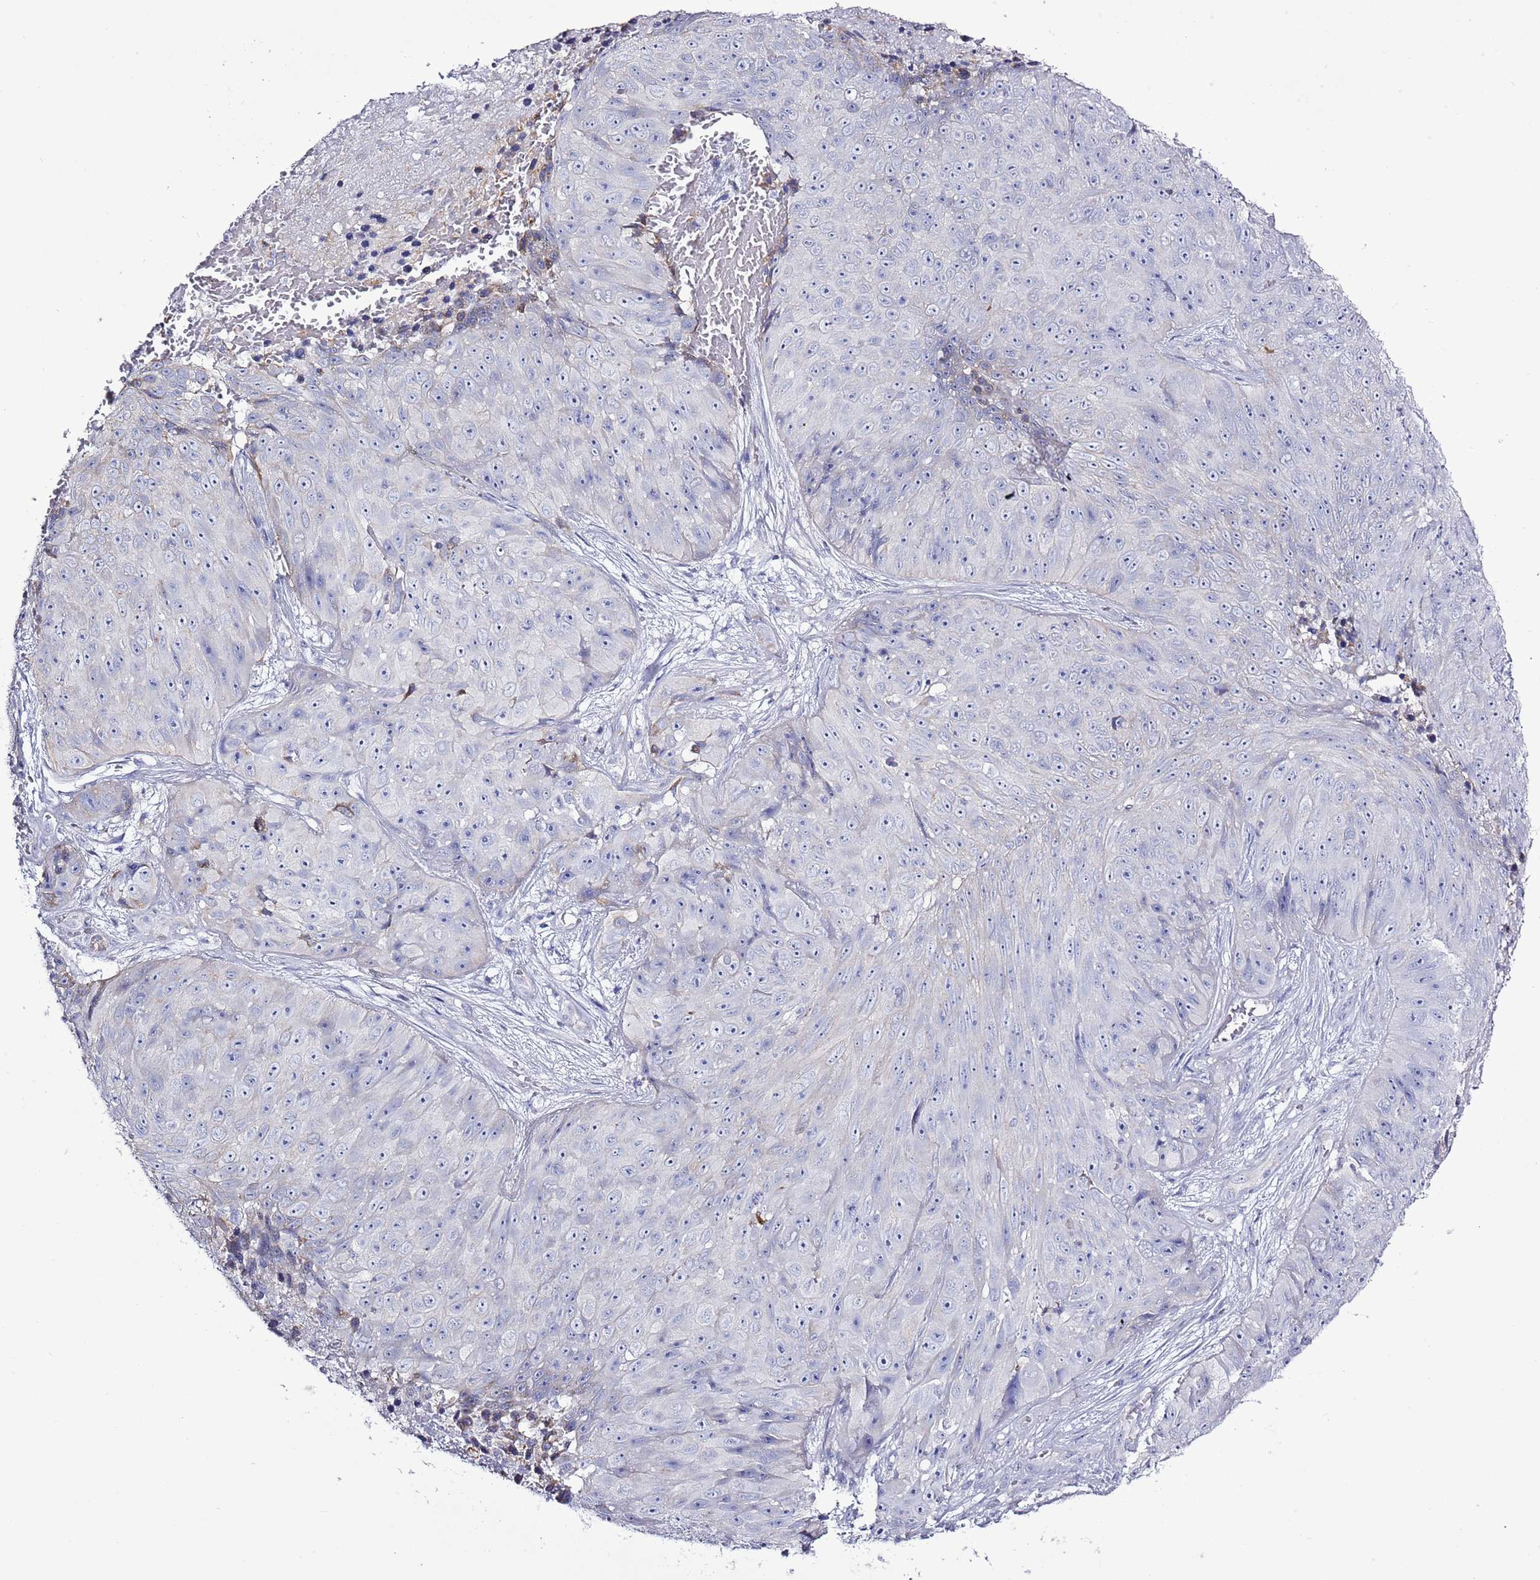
{"staining": {"intensity": "negative", "quantity": "none", "location": "none"}, "tissue": "skin cancer", "cell_type": "Tumor cells", "image_type": "cancer", "snomed": [{"axis": "morphology", "description": "Squamous cell carcinoma, NOS"}, {"axis": "topography", "description": "Skin"}], "caption": "Protein analysis of skin cancer exhibits no significant positivity in tumor cells.", "gene": "SLC23A1", "patient": {"sex": "female", "age": 87}}